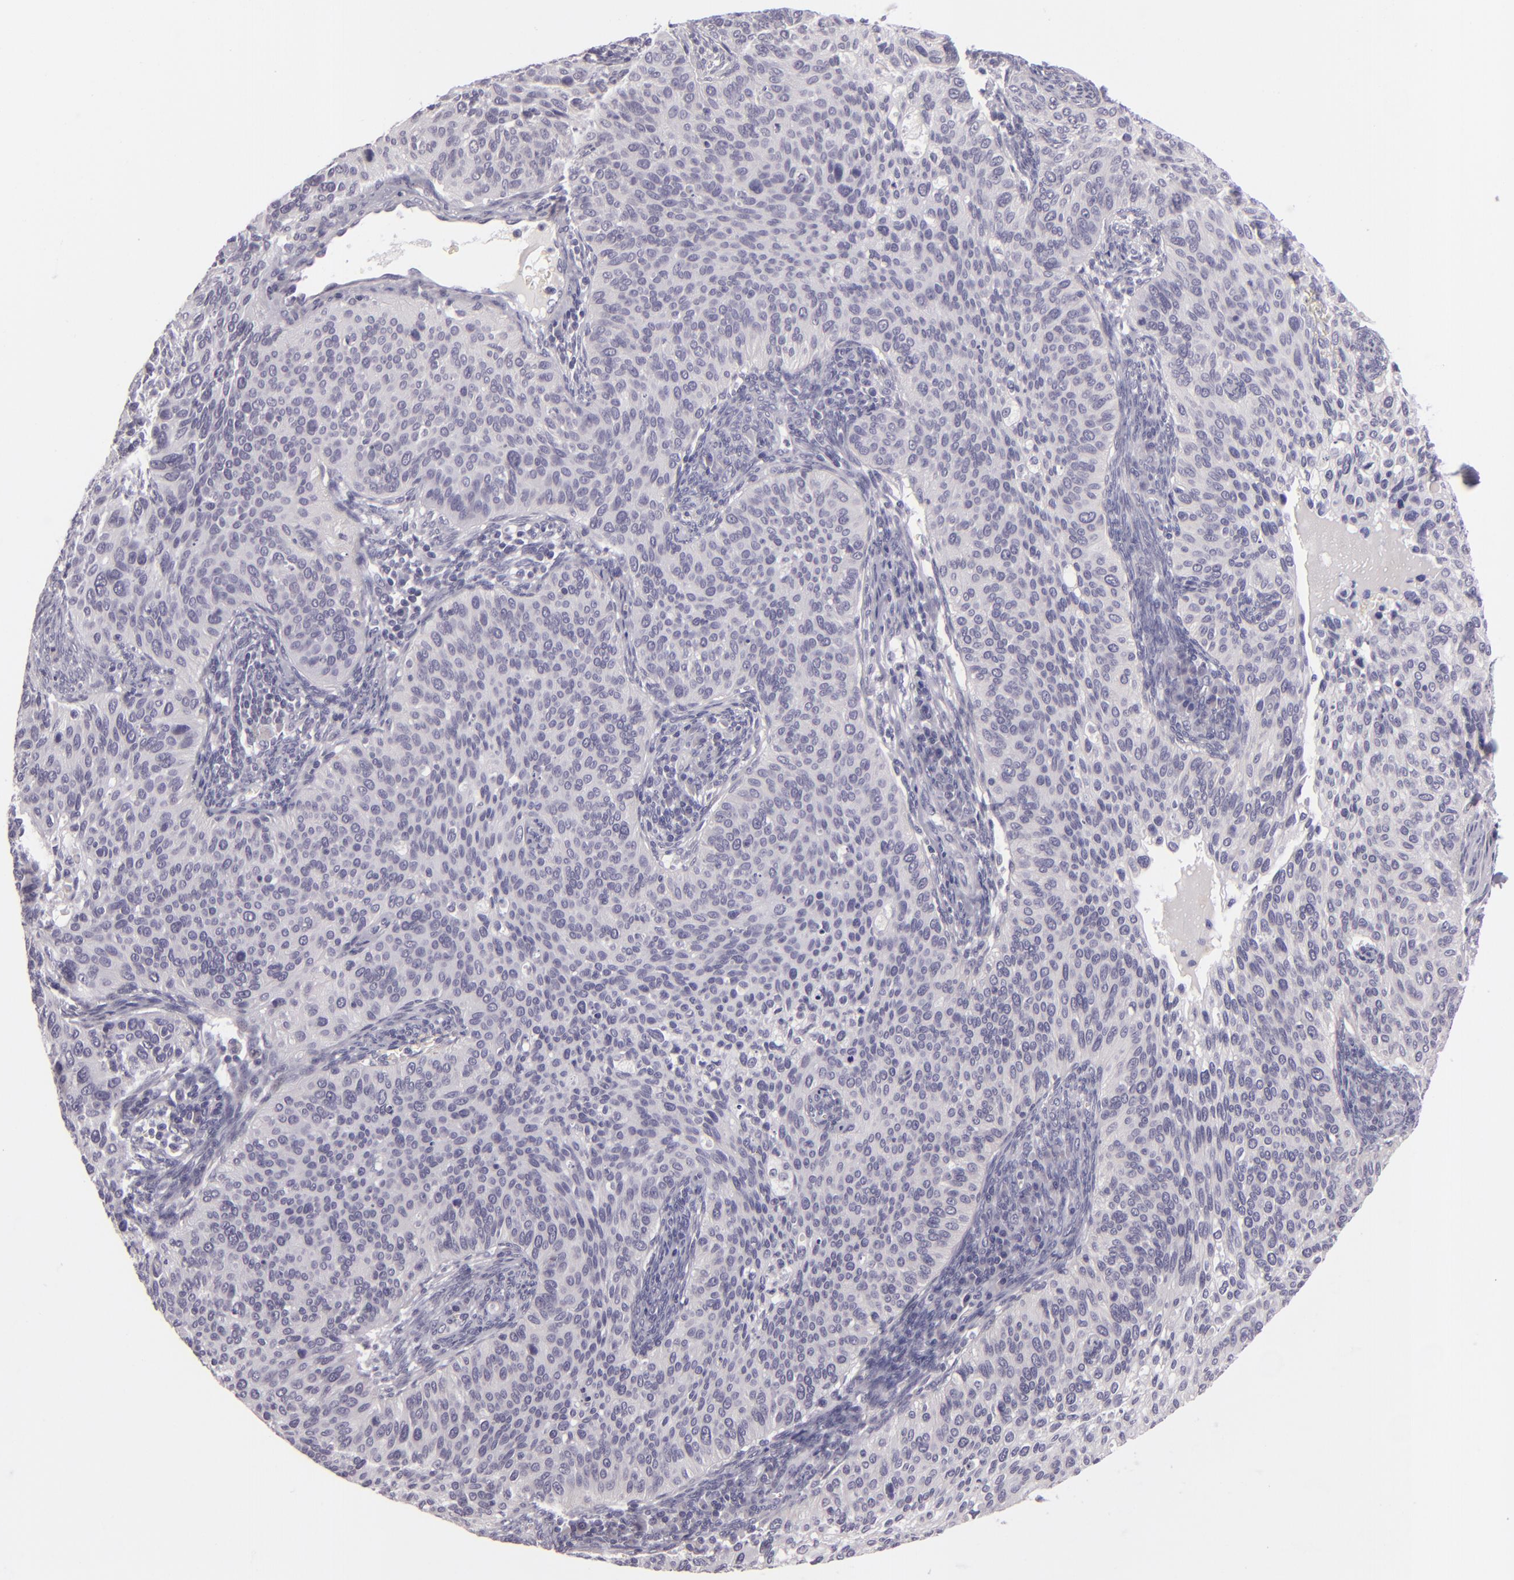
{"staining": {"intensity": "negative", "quantity": "none", "location": "none"}, "tissue": "cervical cancer", "cell_type": "Tumor cells", "image_type": "cancer", "snomed": [{"axis": "morphology", "description": "Adenocarcinoma, NOS"}, {"axis": "topography", "description": "Cervix"}], "caption": "There is no significant positivity in tumor cells of adenocarcinoma (cervical).", "gene": "EGFL6", "patient": {"sex": "female", "age": 29}}